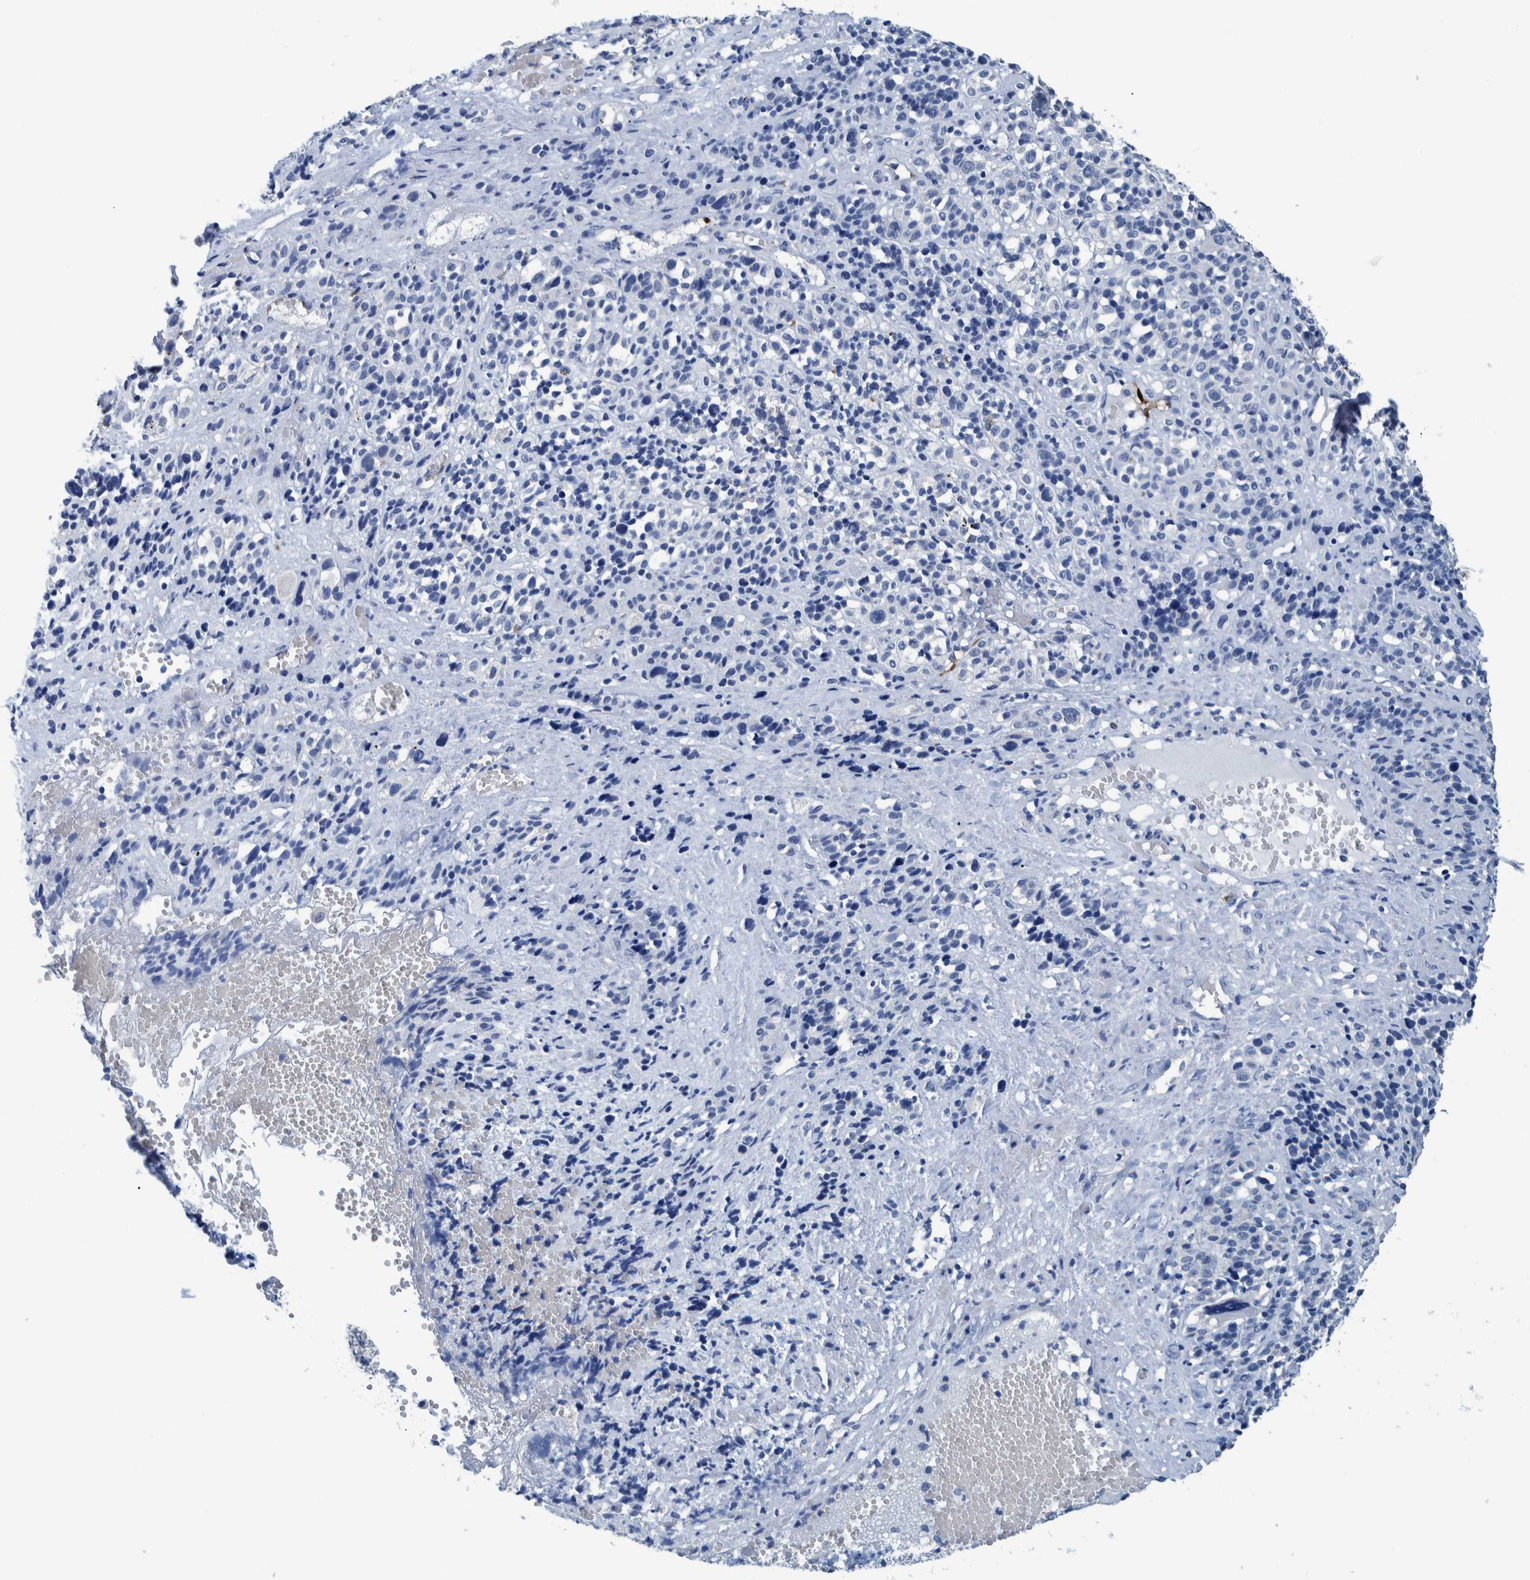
{"staining": {"intensity": "negative", "quantity": "none", "location": "none"}, "tissue": "melanoma", "cell_type": "Tumor cells", "image_type": "cancer", "snomed": [{"axis": "morphology", "description": "Malignant melanoma, Metastatic site"}, {"axis": "topography", "description": "Skin"}], "caption": "High magnification brightfield microscopy of malignant melanoma (metastatic site) stained with DAB (3,3'-diaminobenzidine) (brown) and counterstained with hematoxylin (blue): tumor cells show no significant positivity.", "gene": "IDO1", "patient": {"sex": "female", "age": 74}}